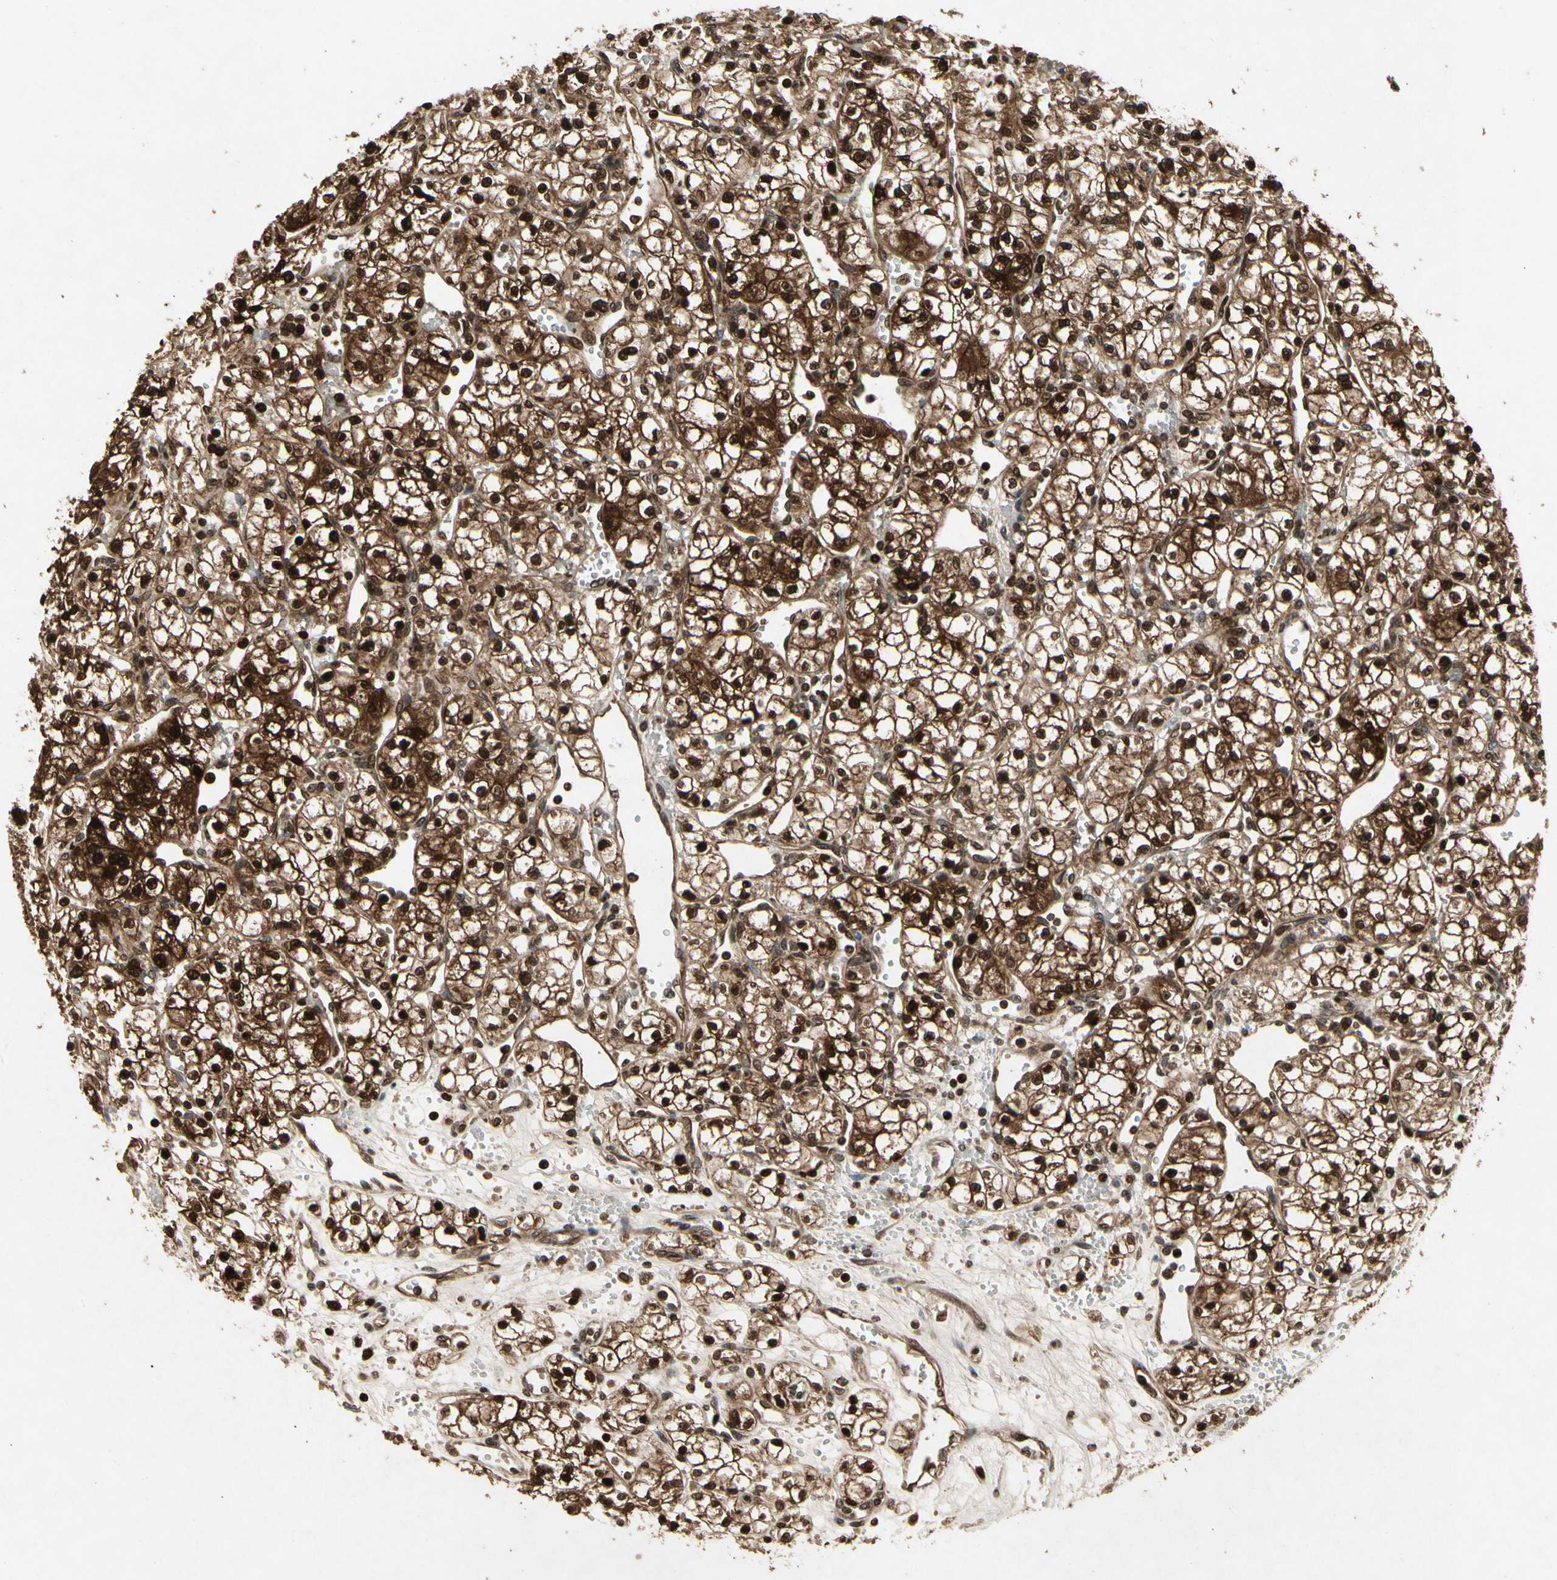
{"staining": {"intensity": "strong", "quantity": ">75%", "location": "cytoplasmic/membranous,nuclear"}, "tissue": "renal cancer", "cell_type": "Tumor cells", "image_type": "cancer", "snomed": [{"axis": "morphology", "description": "Normal tissue, NOS"}, {"axis": "morphology", "description": "Adenocarcinoma, NOS"}, {"axis": "topography", "description": "Kidney"}], "caption": "Immunohistochemistry (IHC) (DAB) staining of human adenocarcinoma (renal) displays strong cytoplasmic/membranous and nuclear protein staining in approximately >75% of tumor cells.", "gene": "GLRX", "patient": {"sex": "male", "age": 59}}